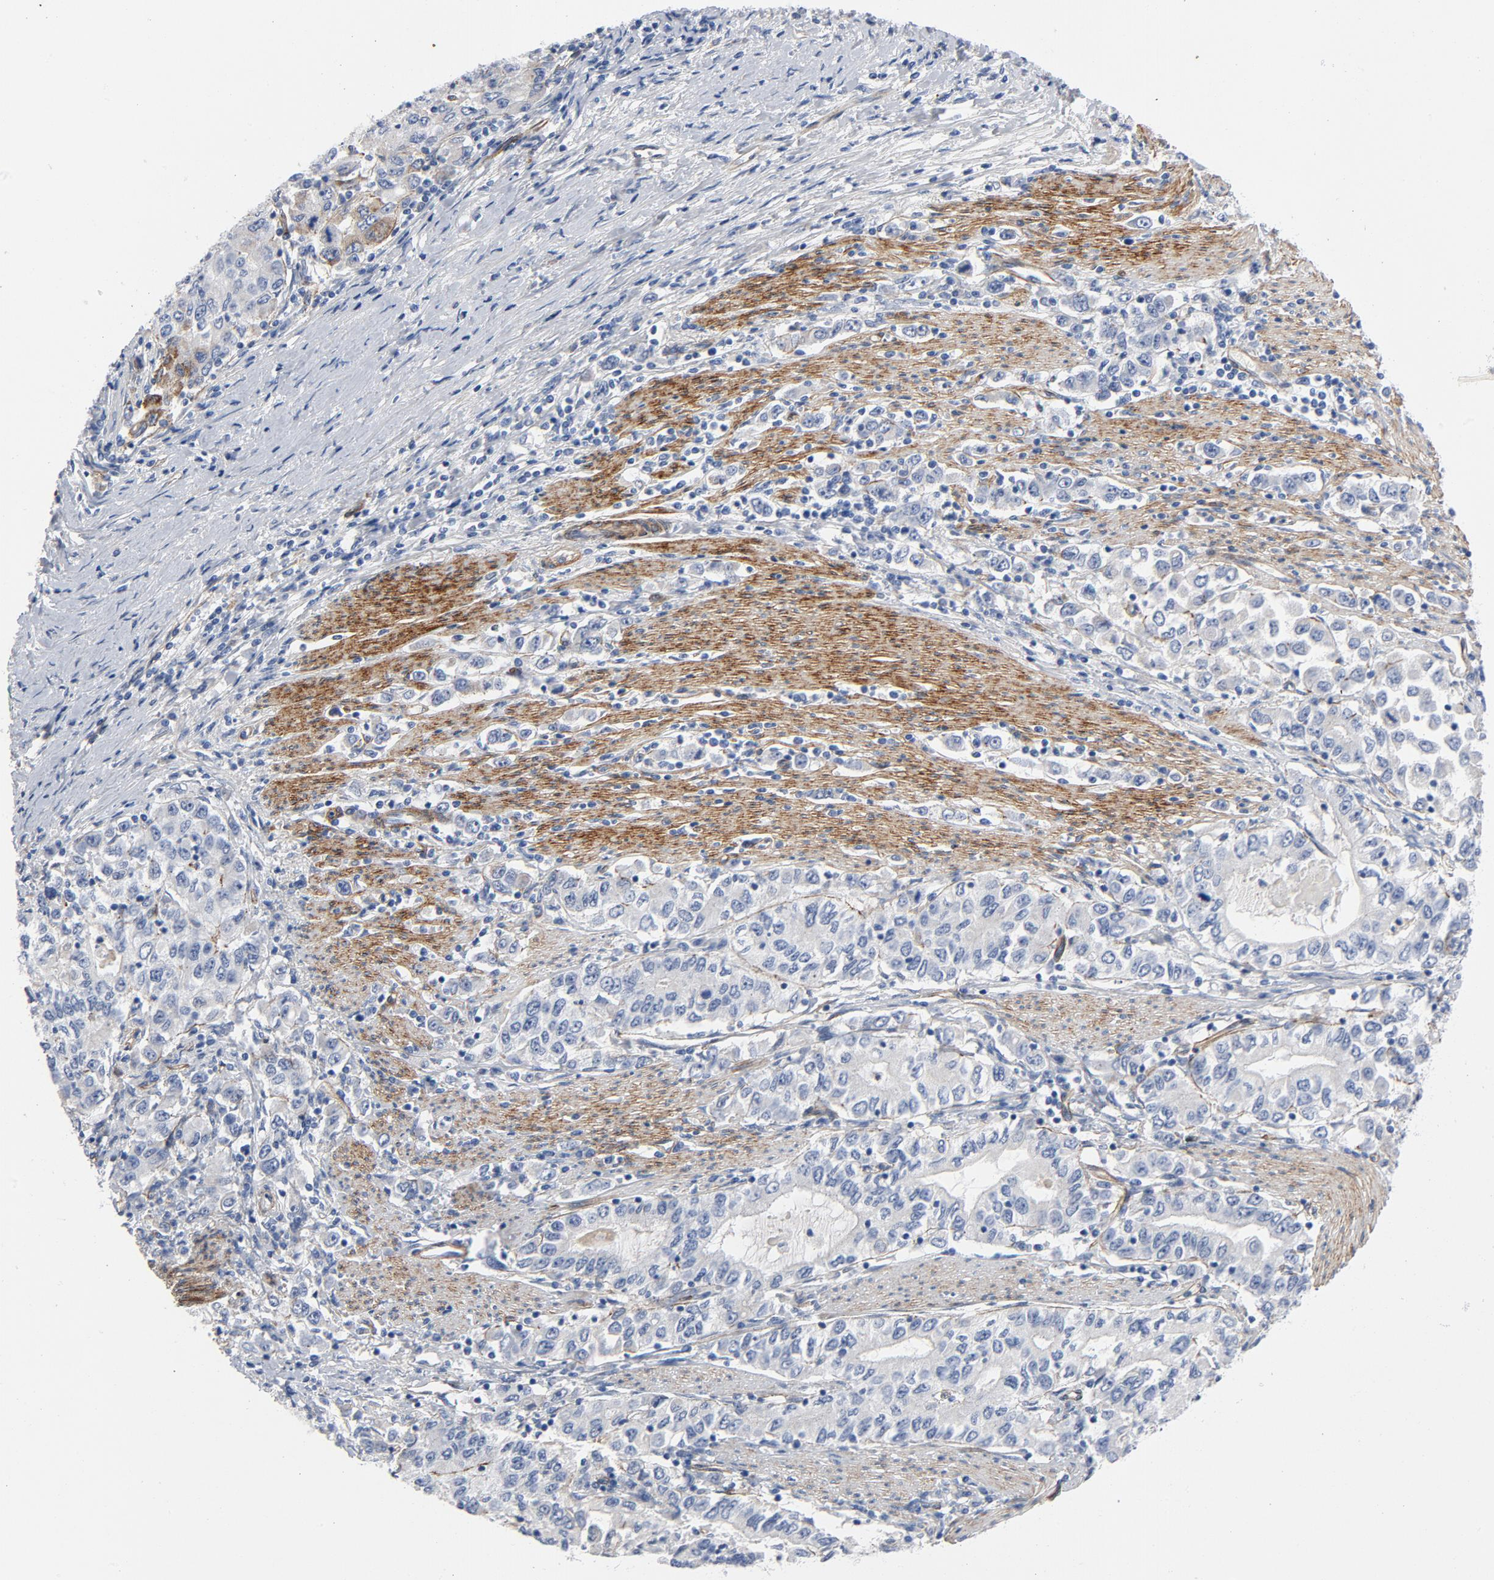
{"staining": {"intensity": "negative", "quantity": "none", "location": "none"}, "tissue": "stomach cancer", "cell_type": "Tumor cells", "image_type": "cancer", "snomed": [{"axis": "morphology", "description": "Adenocarcinoma, NOS"}, {"axis": "topography", "description": "Stomach, lower"}], "caption": "A photomicrograph of human stomach adenocarcinoma is negative for staining in tumor cells.", "gene": "LAMC1", "patient": {"sex": "female", "age": 72}}